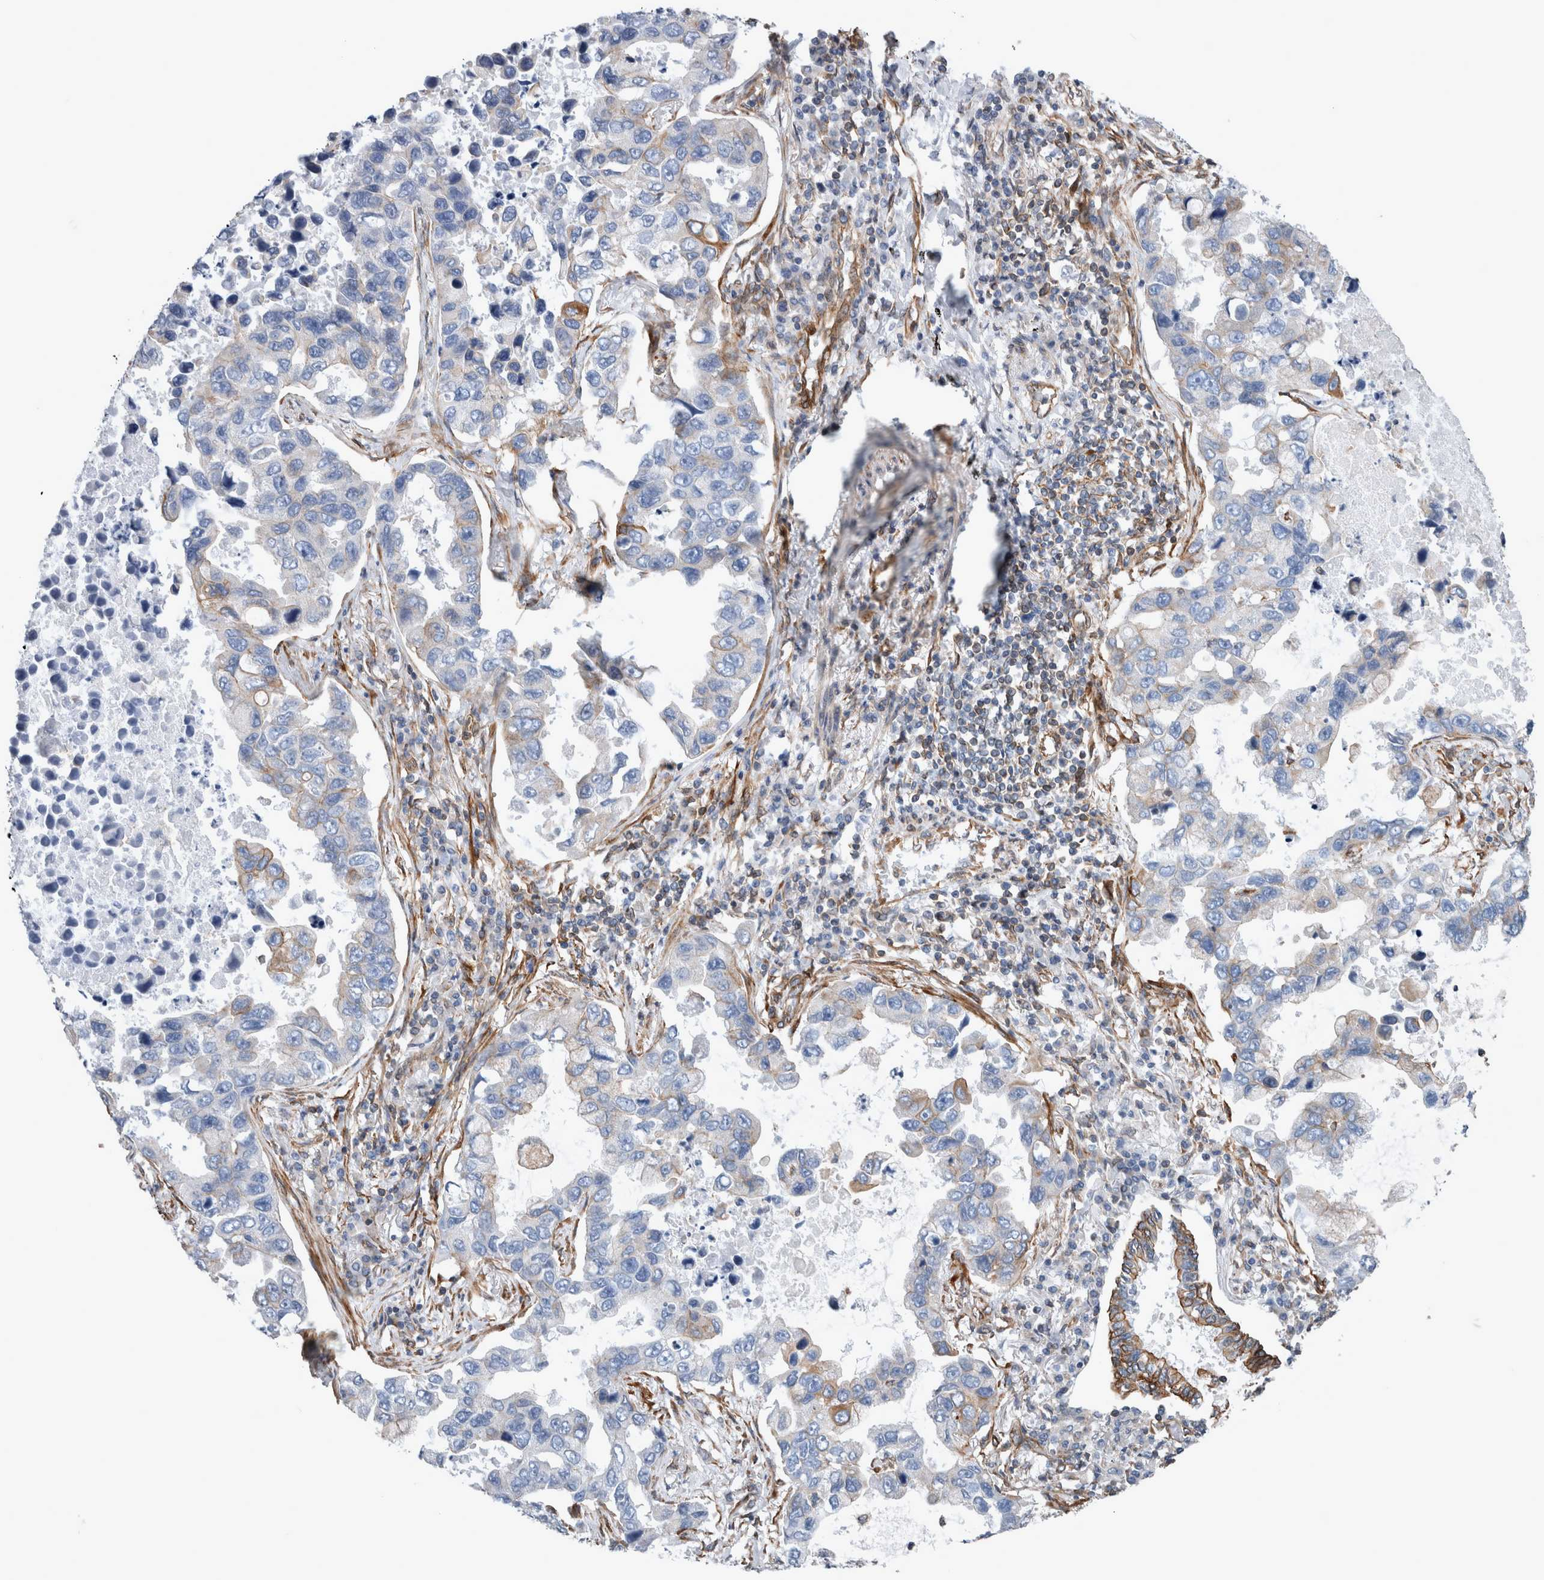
{"staining": {"intensity": "weak", "quantity": "25%-75%", "location": "cytoplasmic/membranous"}, "tissue": "lung cancer", "cell_type": "Tumor cells", "image_type": "cancer", "snomed": [{"axis": "morphology", "description": "Adenocarcinoma, NOS"}, {"axis": "topography", "description": "Lung"}], "caption": "An IHC micrograph of tumor tissue is shown. Protein staining in brown highlights weak cytoplasmic/membranous positivity in lung adenocarcinoma within tumor cells.", "gene": "PLEC", "patient": {"sex": "male", "age": 64}}